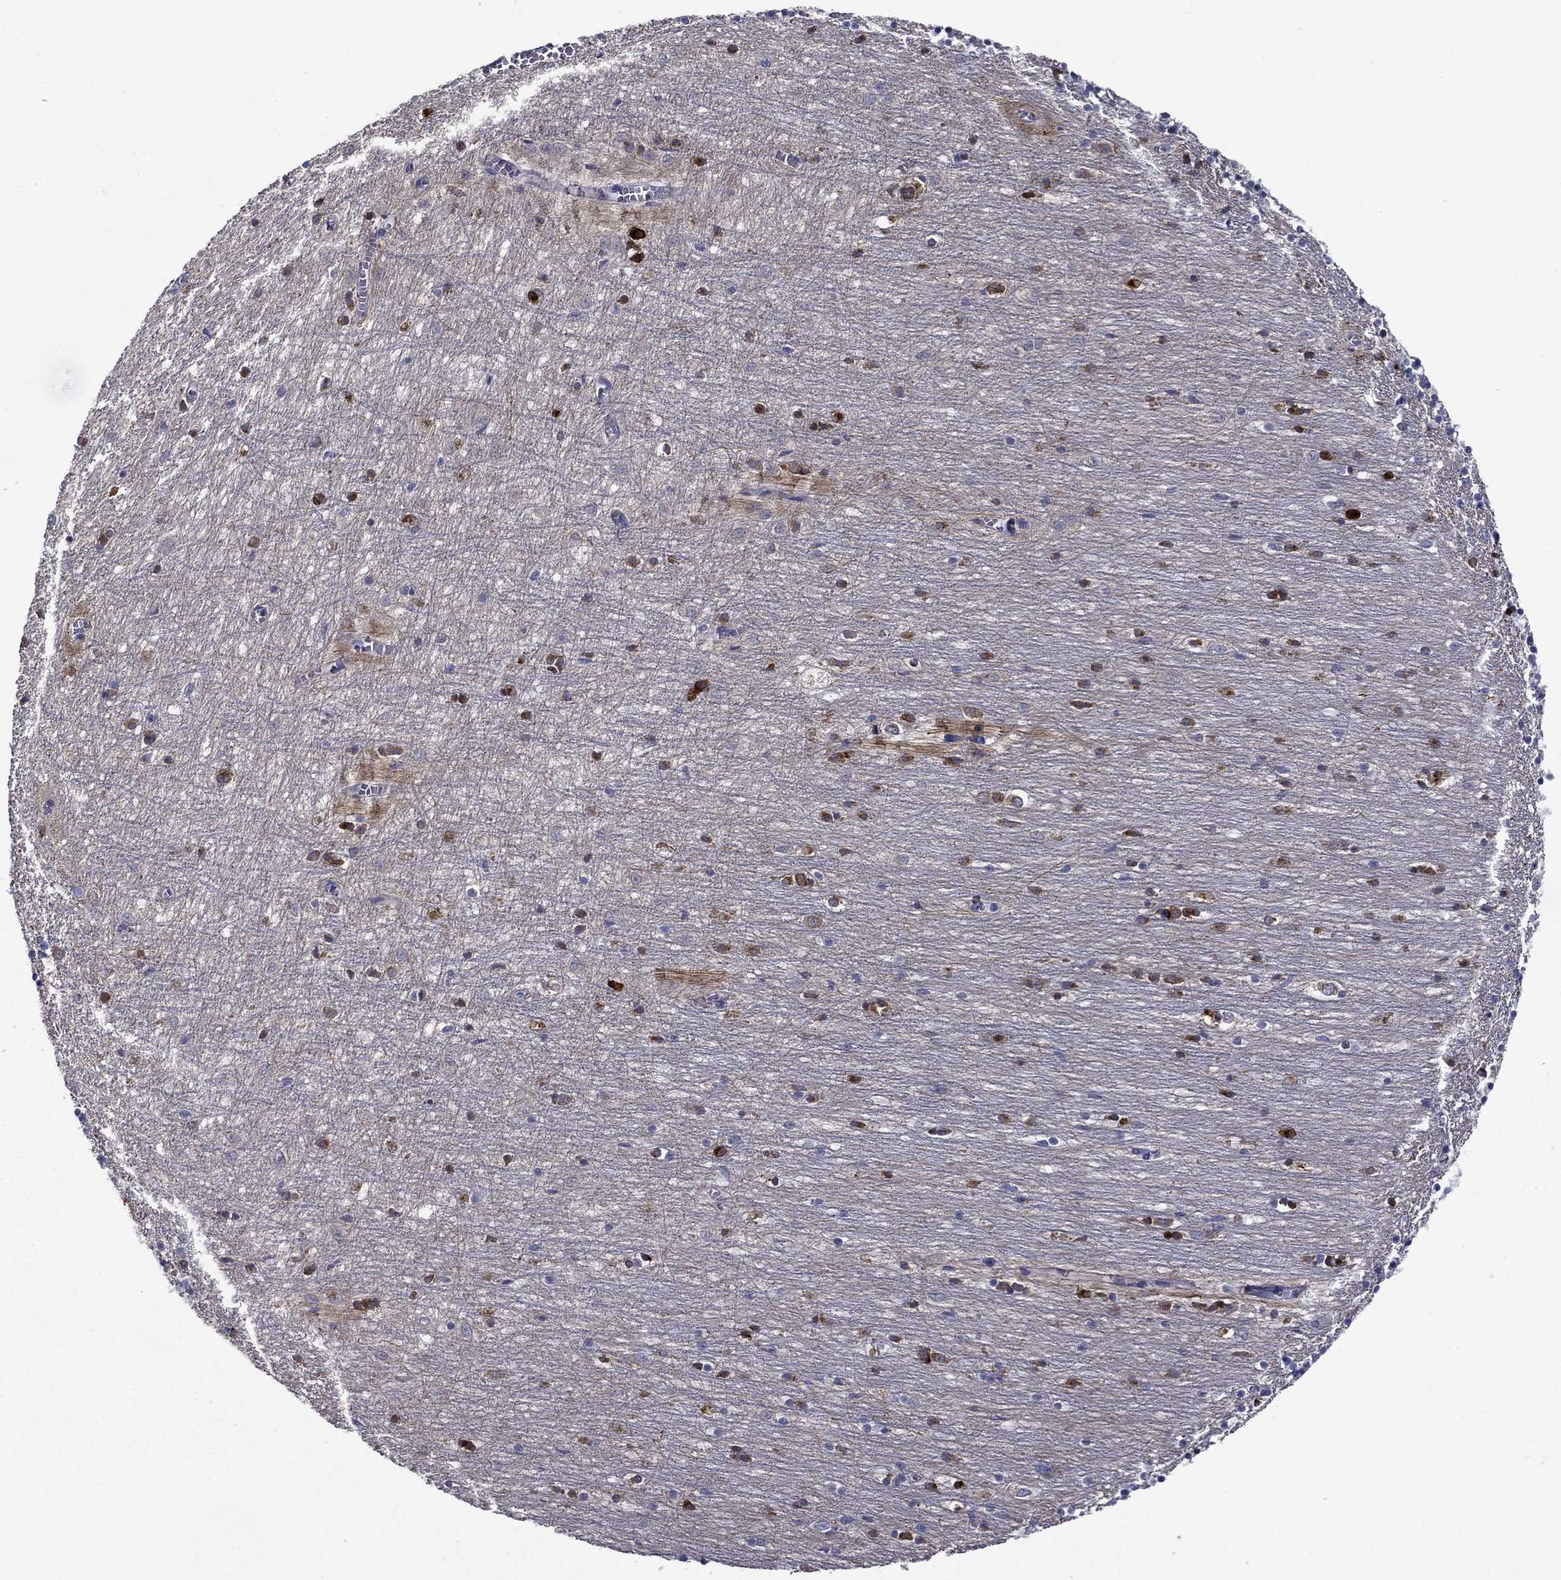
{"staining": {"intensity": "strong", "quantity": "<25%", "location": "cytoplasmic/membranous"}, "tissue": "cerebellum", "cell_type": "Cells in granular layer", "image_type": "normal", "snomed": [{"axis": "morphology", "description": "Normal tissue, NOS"}, {"axis": "topography", "description": "Cerebellum"}], "caption": "A micrograph showing strong cytoplasmic/membranous expression in about <25% of cells in granular layer in benign cerebellum, as visualized by brown immunohistochemical staining.", "gene": "CNDP1", "patient": {"sex": "female", "age": 64}}